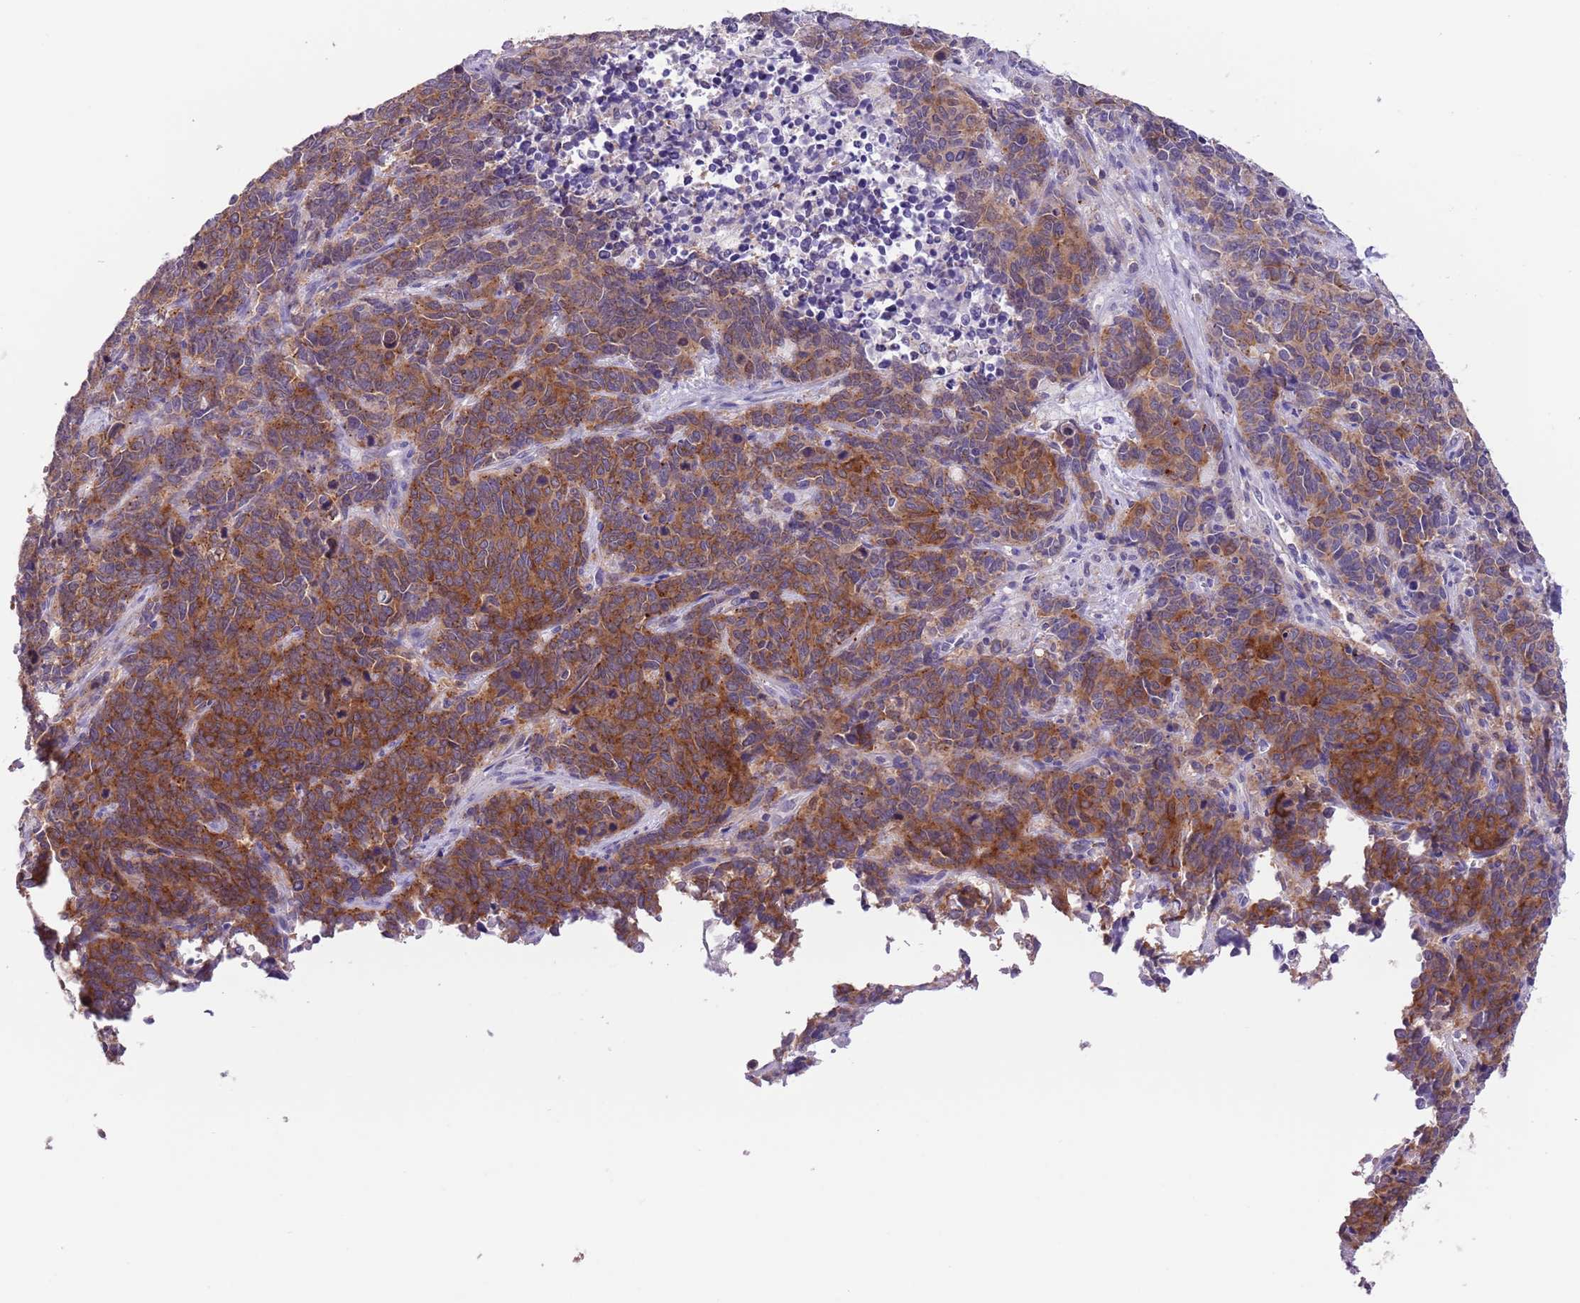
{"staining": {"intensity": "strong", "quantity": ">75%", "location": "cytoplasmic/membranous"}, "tissue": "cervical cancer", "cell_type": "Tumor cells", "image_type": "cancer", "snomed": [{"axis": "morphology", "description": "Squamous cell carcinoma, NOS"}, {"axis": "topography", "description": "Cervix"}], "caption": "An image of human cervical squamous cell carcinoma stained for a protein displays strong cytoplasmic/membranous brown staining in tumor cells.", "gene": "PFKFB2", "patient": {"sex": "female", "age": 60}}